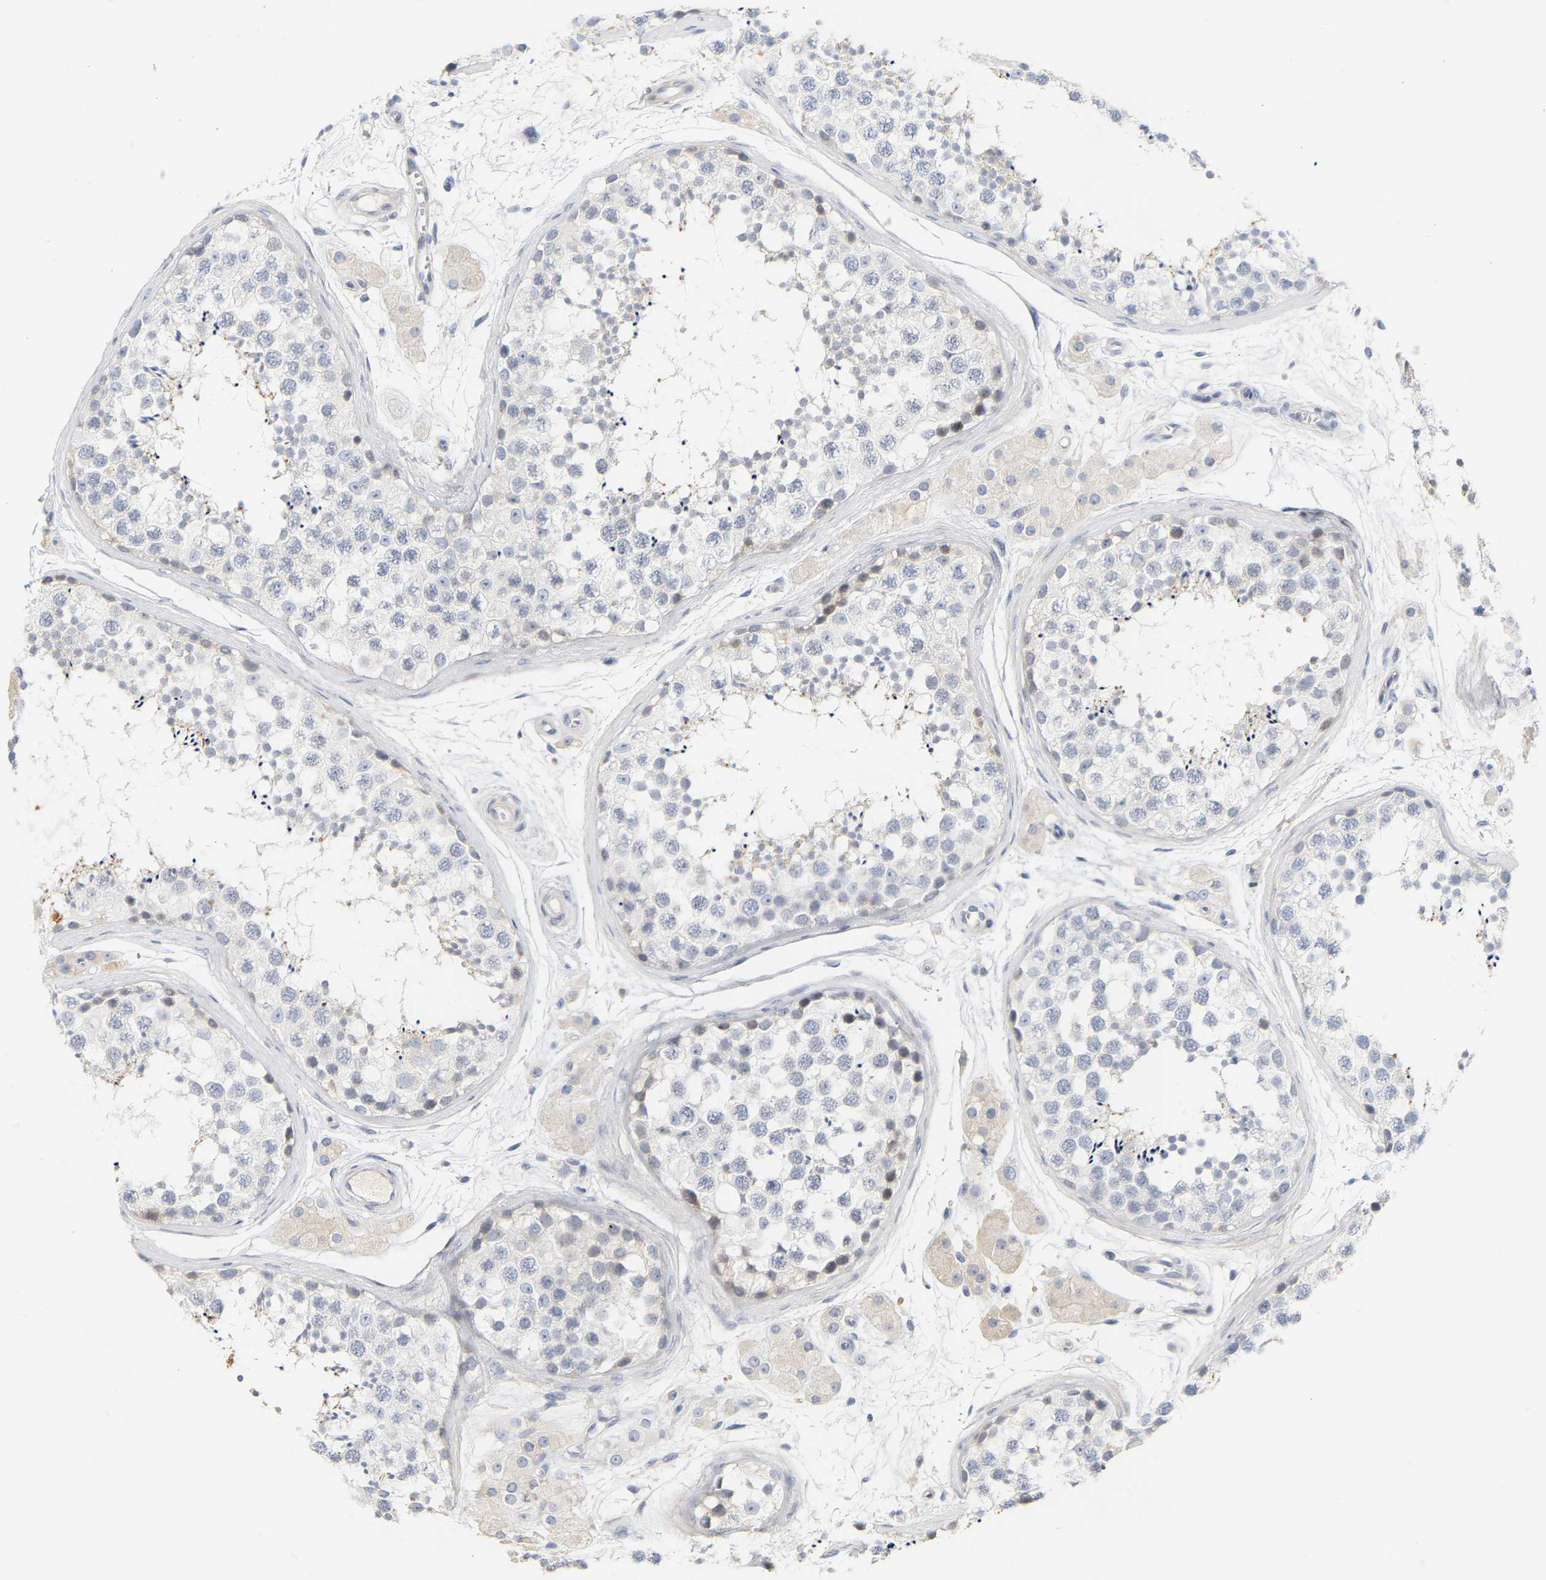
{"staining": {"intensity": "negative", "quantity": "none", "location": "none"}, "tissue": "testis", "cell_type": "Cells in seminiferous ducts", "image_type": "normal", "snomed": [{"axis": "morphology", "description": "Normal tissue, NOS"}, {"axis": "topography", "description": "Testis"}], "caption": "Immunohistochemistry histopathology image of benign human testis stained for a protein (brown), which reveals no staining in cells in seminiferous ducts. The staining is performed using DAB (3,3'-diaminobenzidine) brown chromogen with nuclei counter-stained in using hematoxylin.", "gene": "GNAS", "patient": {"sex": "male", "age": 56}}